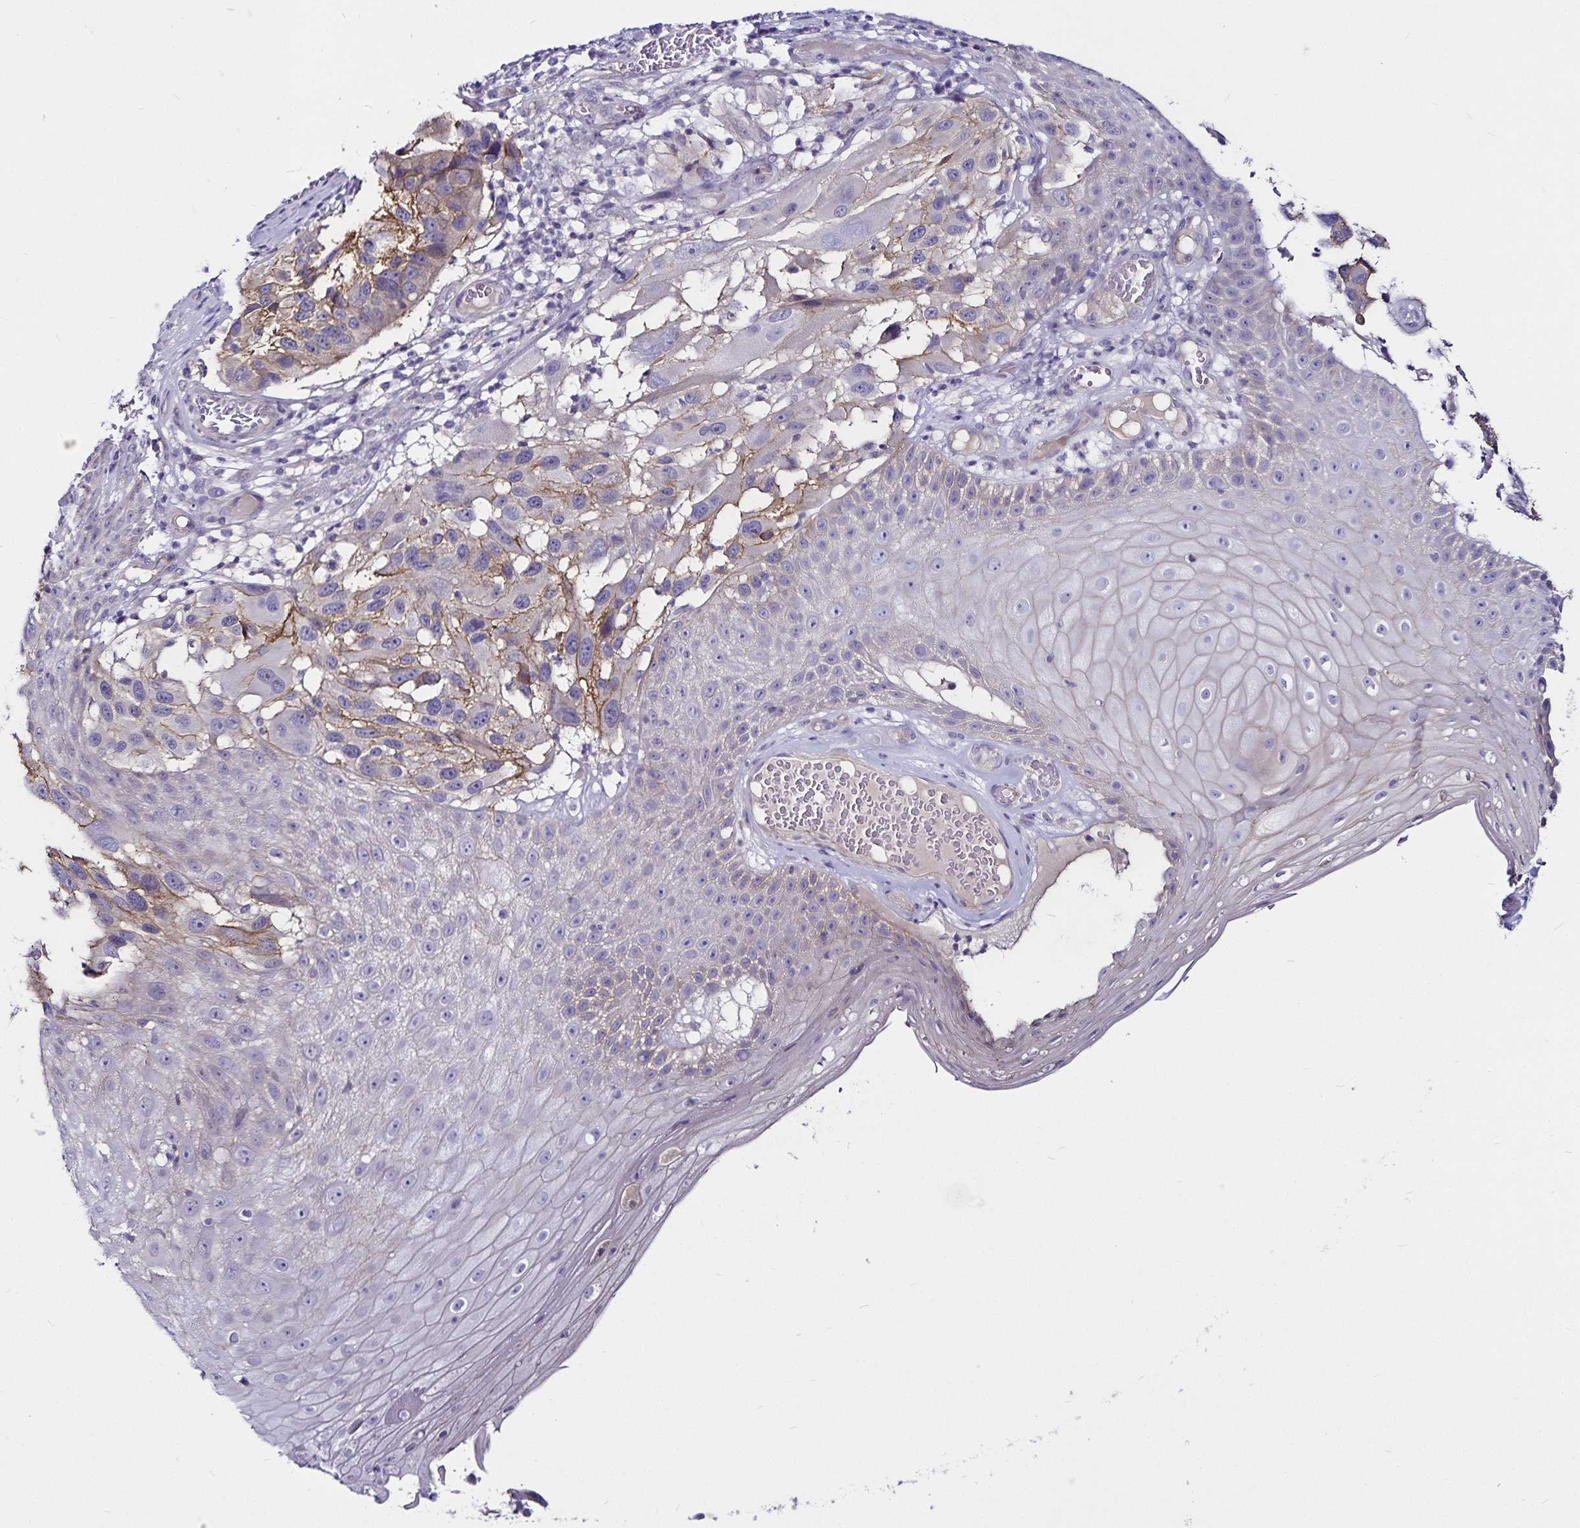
{"staining": {"intensity": "moderate", "quantity": "<25%", "location": "cytoplasmic/membranous"}, "tissue": "melanoma", "cell_type": "Tumor cells", "image_type": "cancer", "snomed": [{"axis": "morphology", "description": "Malignant melanoma, NOS"}, {"axis": "topography", "description": "Skin"}], "caption": "Immunohistochemical staining of malignant melanoma shows moderate cytoplasmic/membranous protein positivity in approximately <25% of tumor cells. The protein of interest is stained brown, and the nuclei are stained in blue (DAB (3,3'-diaminobenzidine) IHC with brightfield microscopy, high magnification).", "gene": "GNG12", "patient": {"sex": "male", "age": 53}}